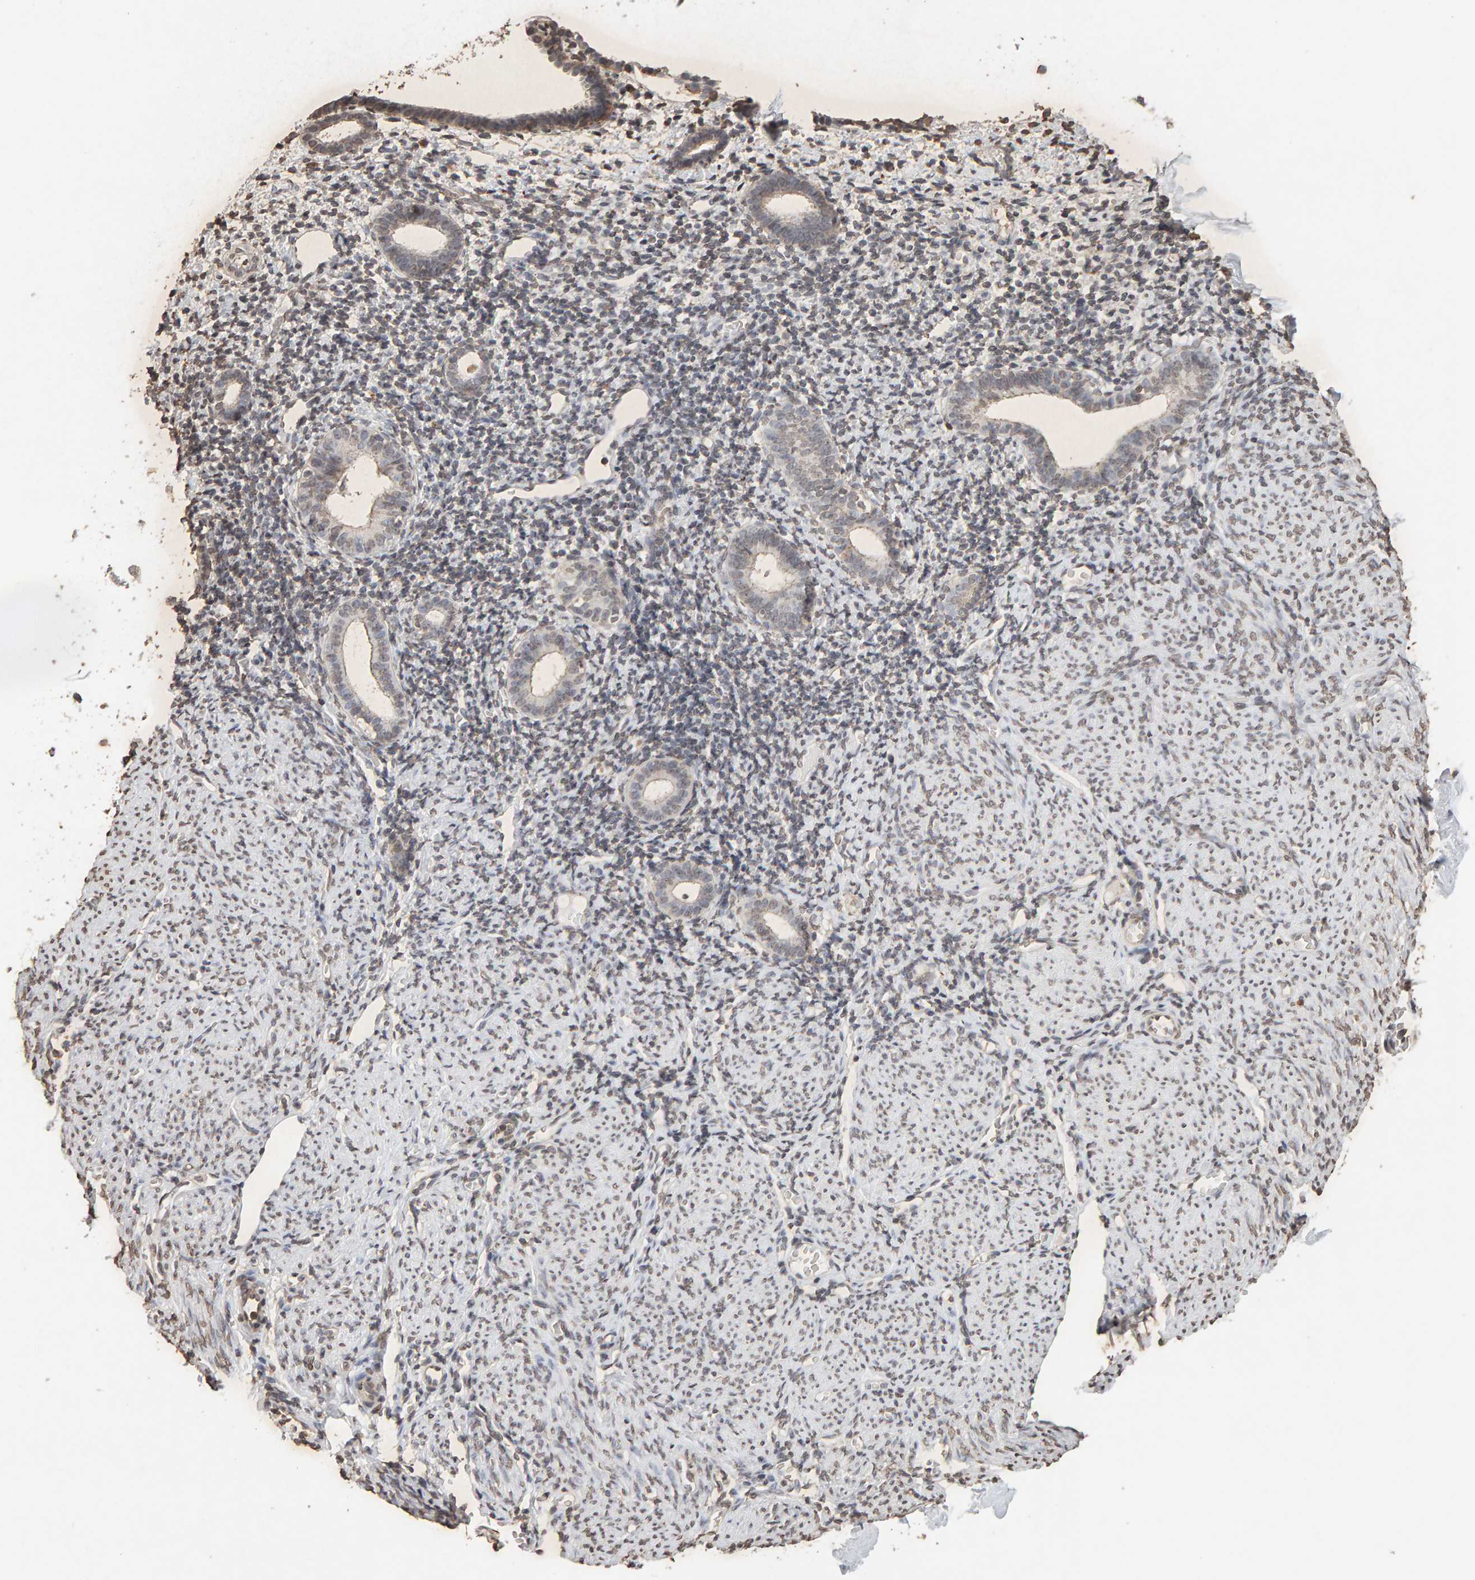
{"staining": {"intensity": "negative", "quantity": "none", "location": "none"}, "tissue": "endometrium", "cell_type": "Cells in endometrial stroma", "image_type": "normal", "snomed": [{"axis": "morphology", "description": "Normal tissue, NOS"}, {"axis": "morphology", "description": "Adenocarcinoma, NOS"}, {"axis": "topography", "description": "Endometrium"}], "caption": "A high-resolution histopathology image shows immunohistochemistry staining of normal endometrium, which reveals no significant expression in cells in endometrial stroma.", "gene": "DNAJB5", "patient": {"sex": "female", "age": 57}}